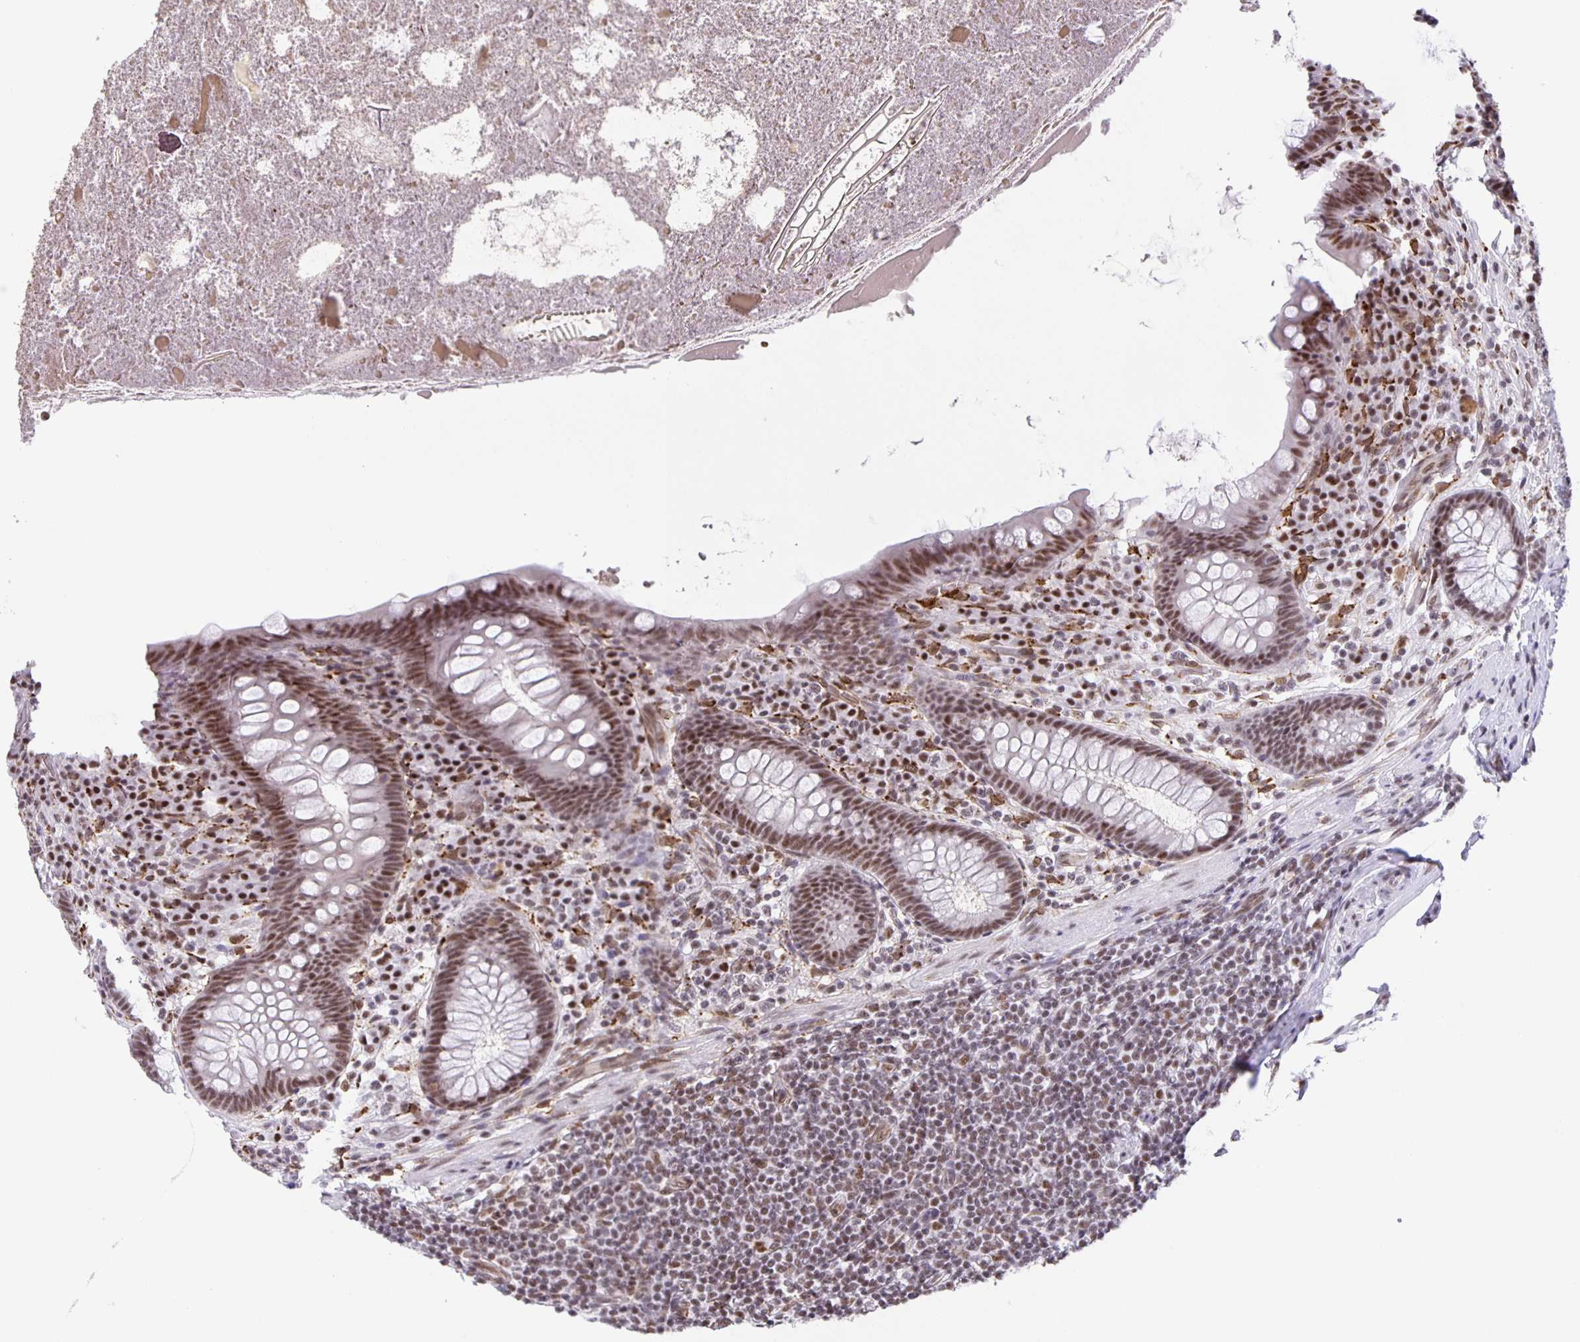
{"staining": {"intensity": "moderate", "quantity": ">75%", "location": "nuclear"}, "tissue": "appendix", "cell_type": "Glandular cells", "image_type": "normal", "snomed": [{"axis": "morphology", "description": "Normal tissue, NOS"}, {"axis": "topography", "description": "Appendix"}], "caption": "This is a photomicrograph of immunohistochemistry staining of normal appendix, which shows moderate expression in the nuclear of glandular cells.", "gene": "ZRANB2", "patient": {"sex": "male", "age": 71}}